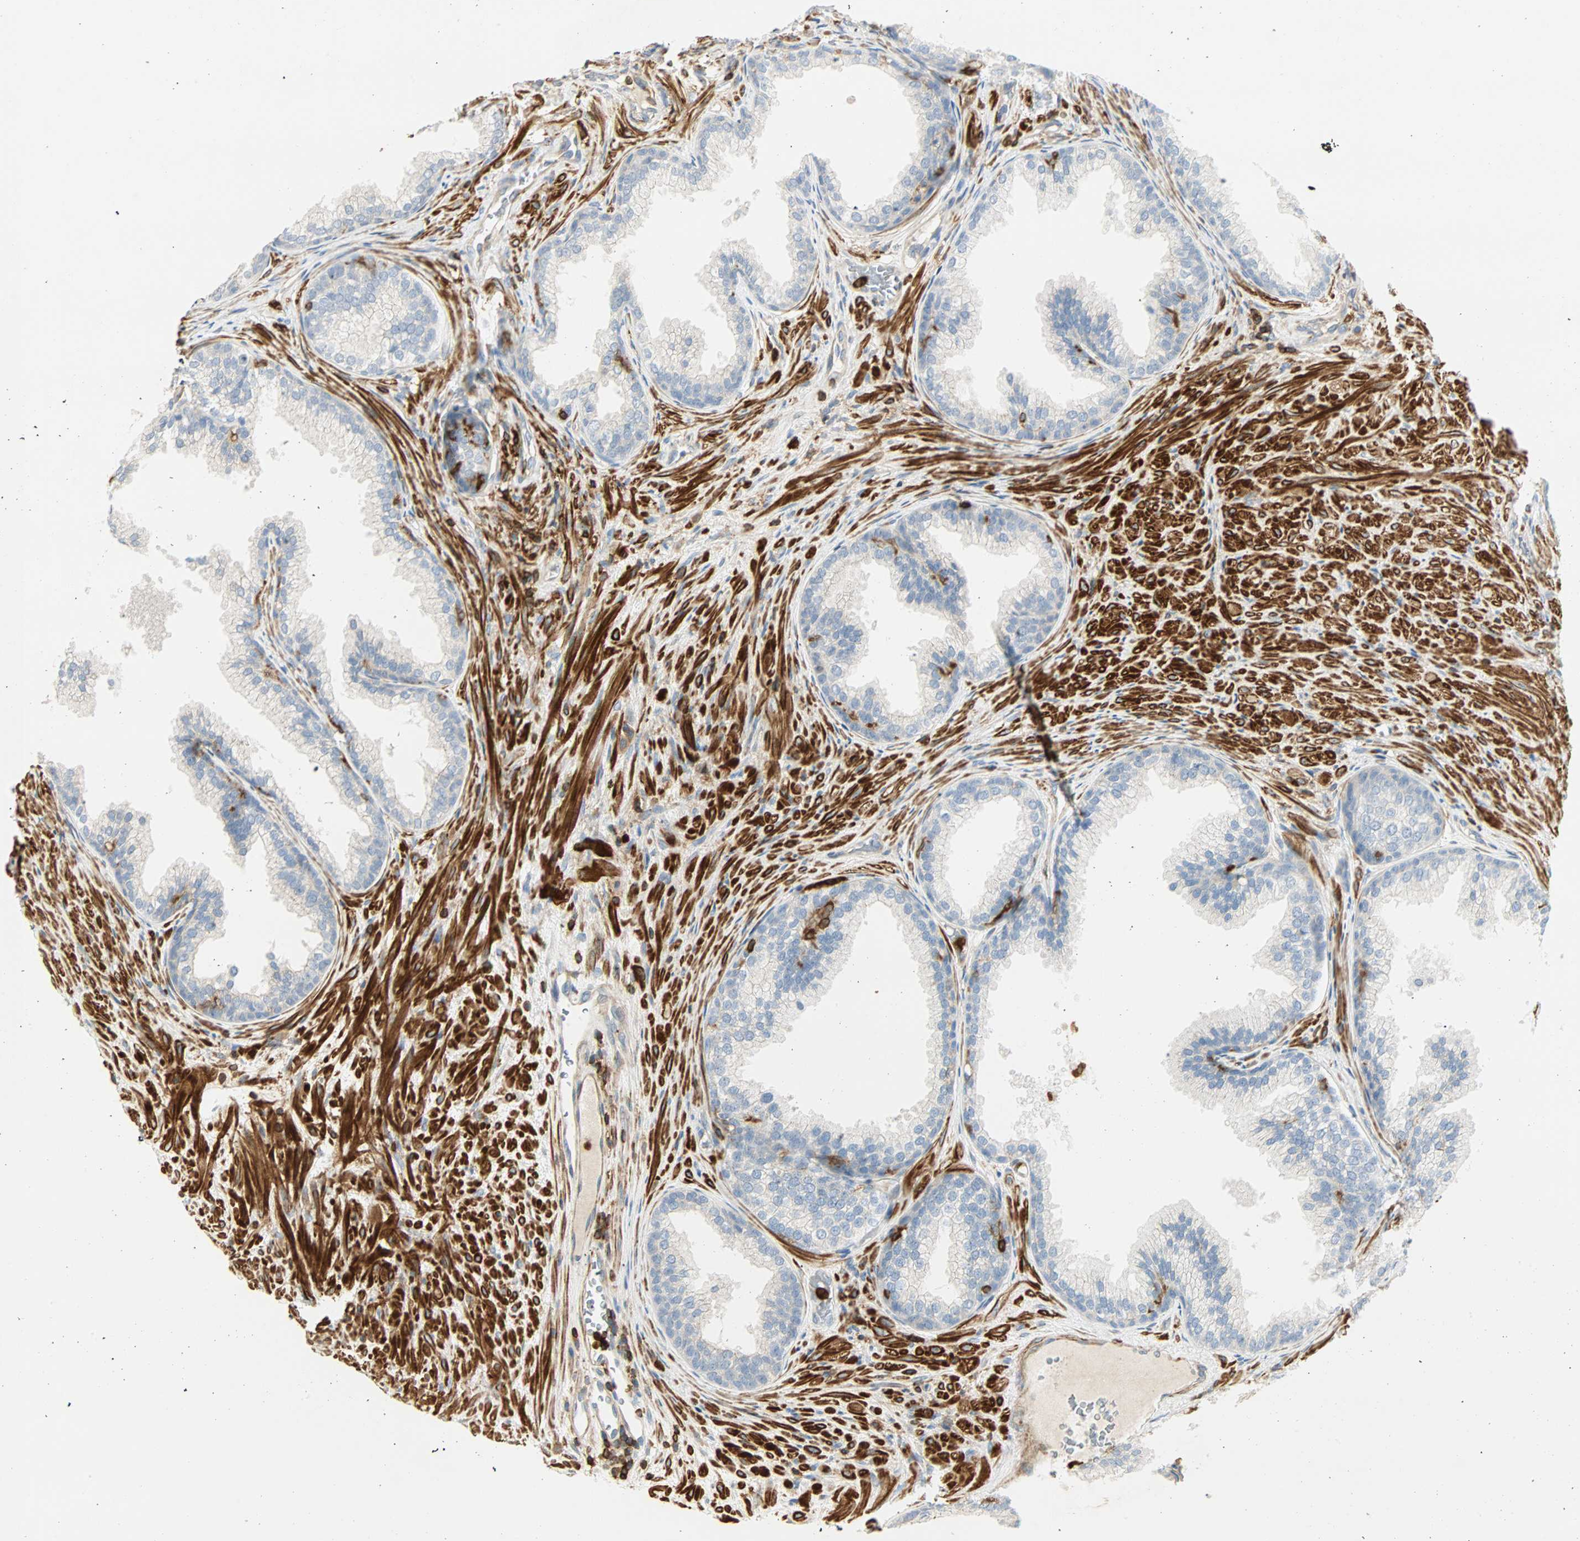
{"staining": {"intensity": "negative", "quantity": "none", "location": "none"}, "tissue": "prostate", "cell_type": "Glandular cells", "image_type": "normal", "snomed": [{"axis": "morphology", "description": "Normal tissue, NOS"}, {"axis": "topography", "description": "Prostate"}], "caption": "This image is of unremarkable prostate stained with immunohistochemistry (IHC) to label a protein in brown with the nuclei are counter-stained blue. There is no expression in glandular cells.", "gene": "FMNL1", "patient": {"sex": "male", "age": 76}}